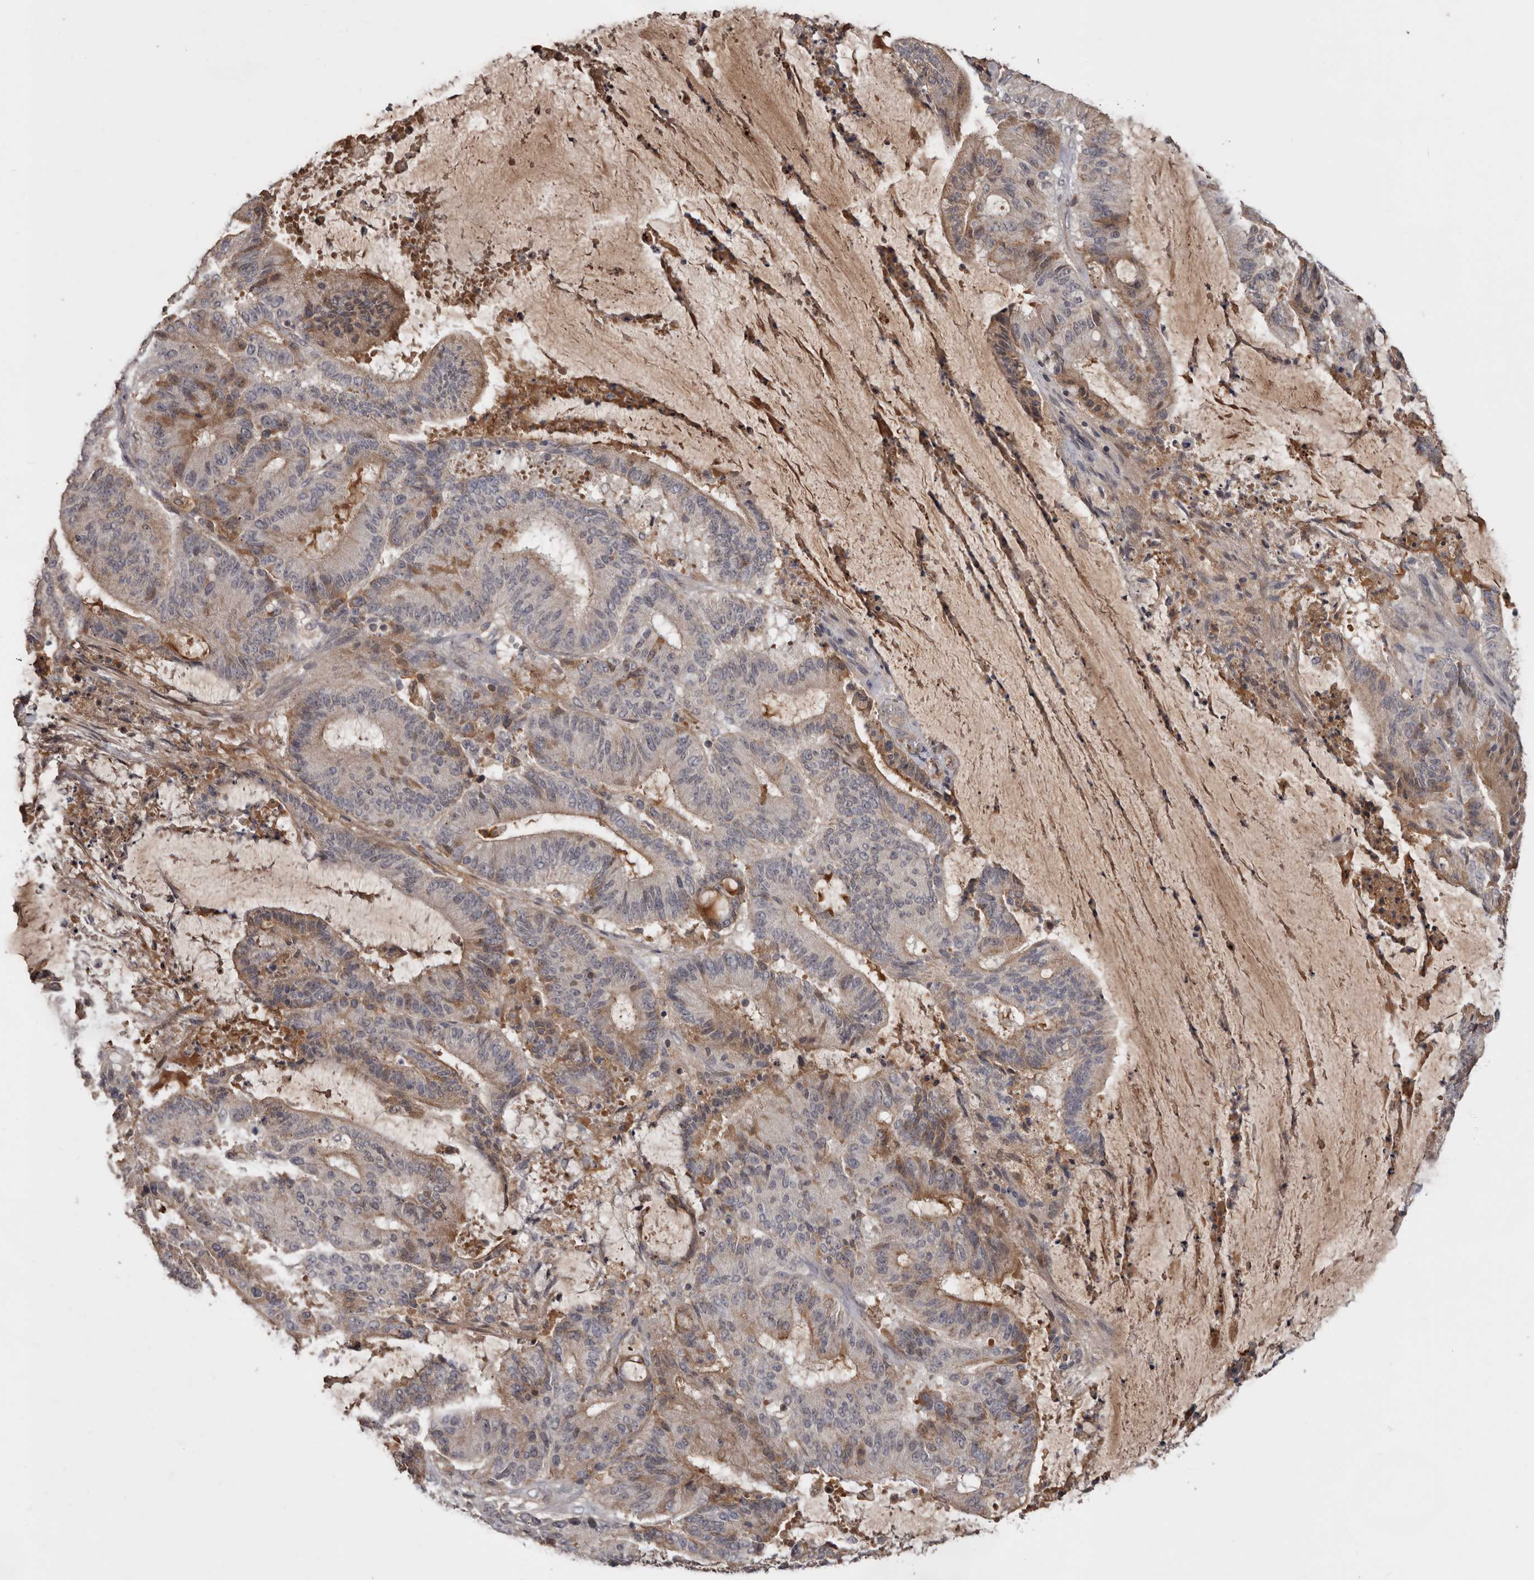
{"staining": {"intensity": "weak", "quantity": "25%-75%", "location": "cytoplasmic/membranous"}, "tissue": "liver cancer", "cell_type": "Tumor cells", "image_type": "cancer", "snomed": [{"axis": "morphology", "description": "Normal tissue, NOS"}, {"axis": "morphology", "description": "Cholangiocarcinoma"}, {"axis": "topography", "description": "Liver"}, {"axis": "topography", "description": "Peripheral nerve tissue"}], "caption": "Weak cytoplasmic/membranous protein expression is appreciated in about 25%-75% of tumor cells in liver cholangiocarcinoma.", "gene": "NMUR1", "patient": {"sex": "female", "age": 73}}